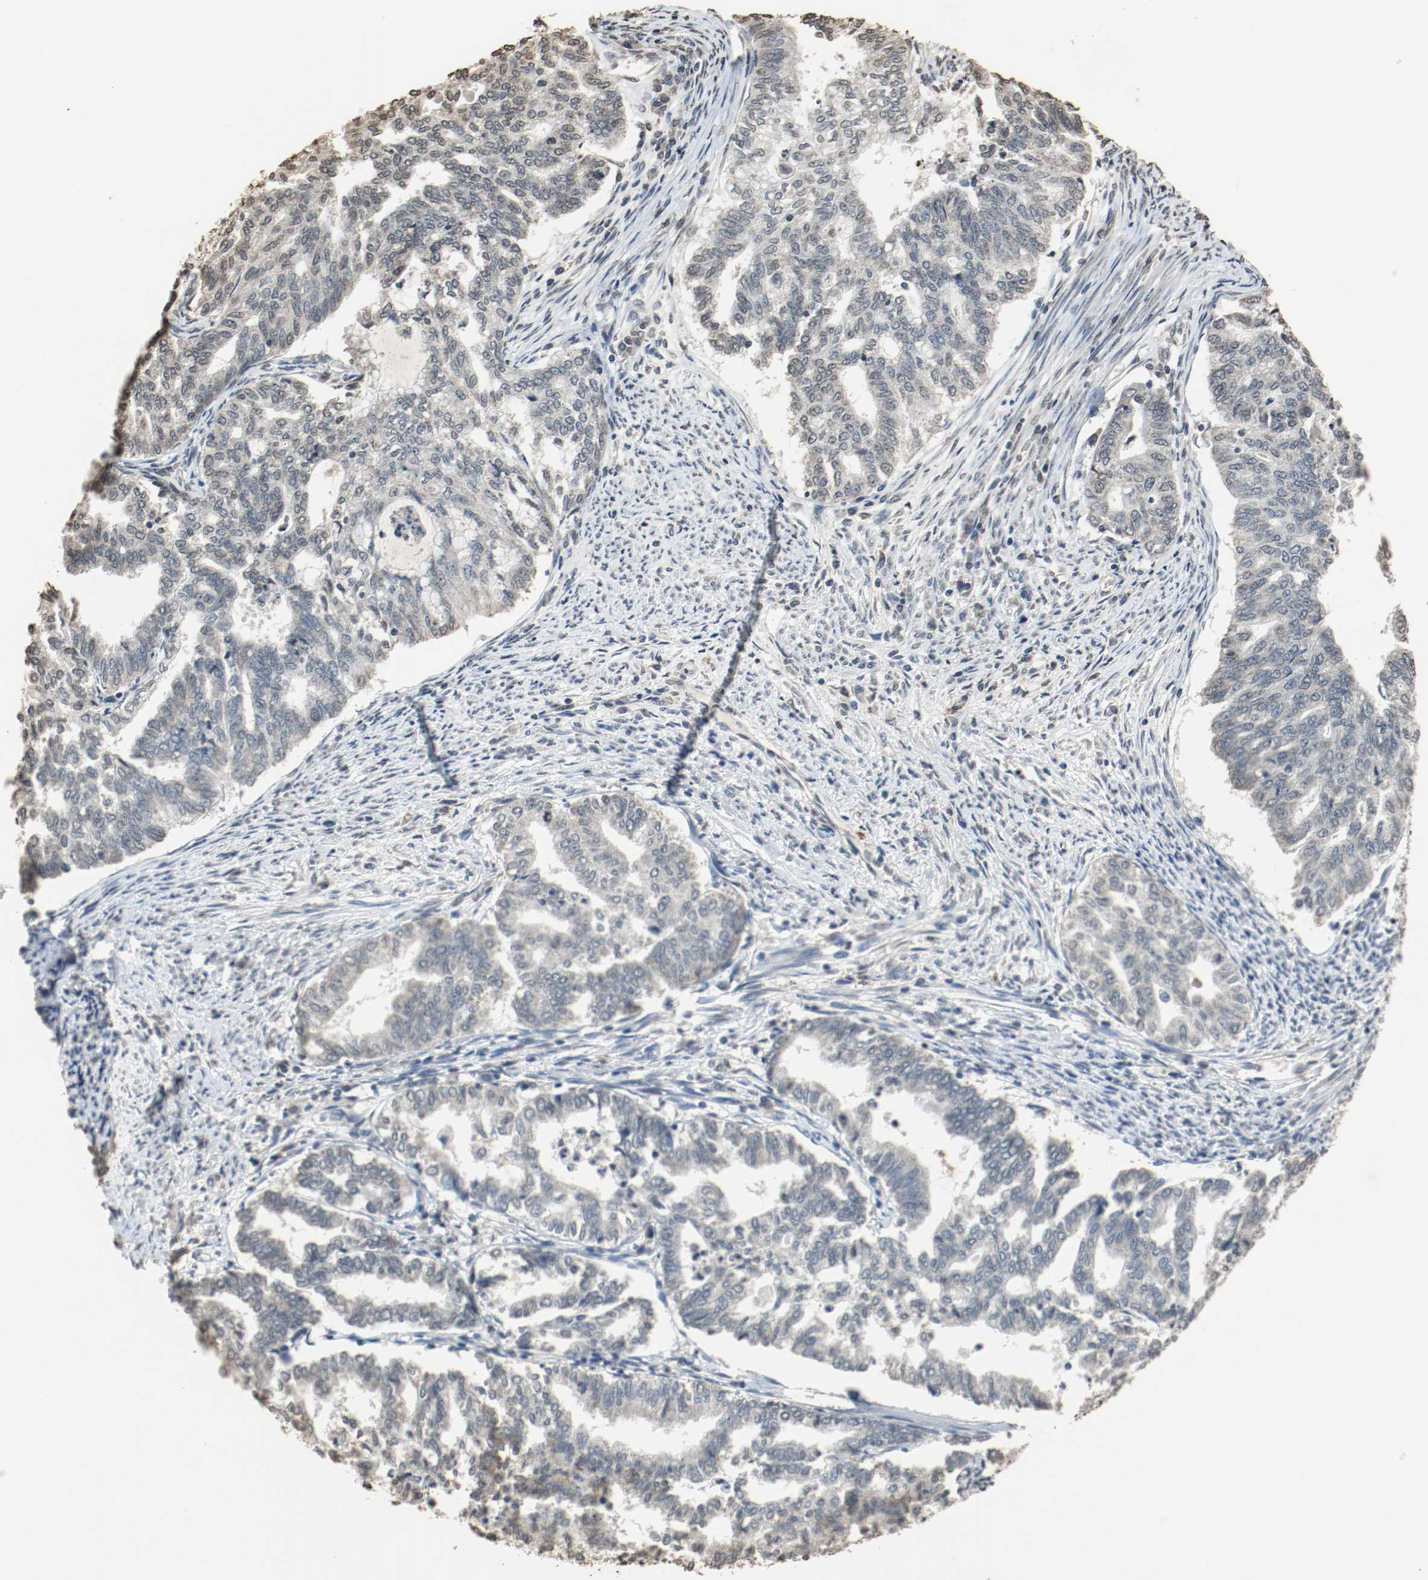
{"staining": {"intensity": "negative", "quantity": "none", "location": "none"}, "tissue": "endometrial cancer", "cell_type": "Tumor cells", "image_type": "cancer", "snomed": [{"axis": "morphology", "description": "Adenocarcinoma, NOS"}, {"axis": "topography", "description": "Endometrium"}], "caption": "Immunohistochemistry photomicrograph of neoplastic tissue: adenocarcinoma (endometrial) stained with DAB (3,3'-diaminobenzidine) demonstrates no significant protein staining in tumor cells. (DAB (3,3'-diaminobenzidine) IHC visualized using brightfield microscopy, high magnification).", "gene": "RTN4", "patient": {"sex": "female", "age": 79}}